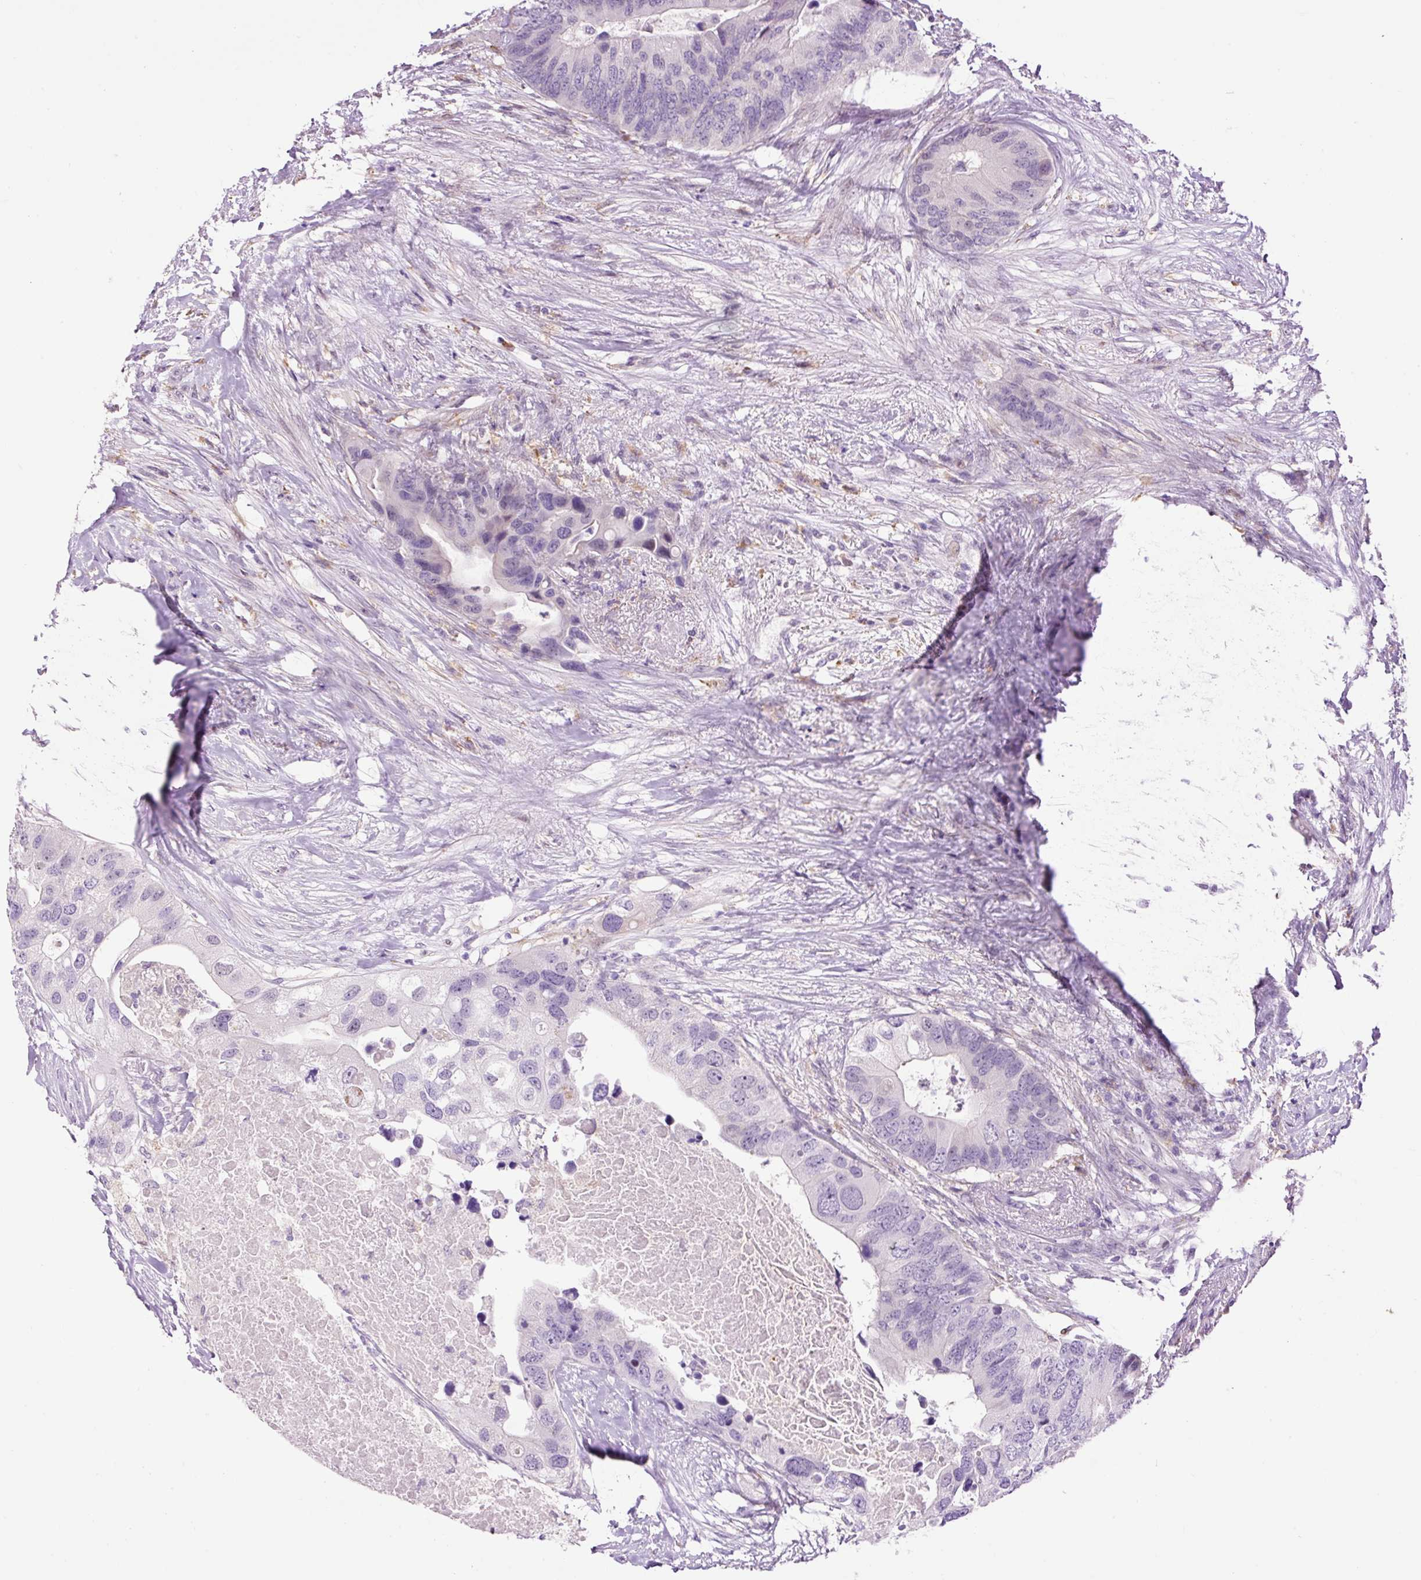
{"staining": {"intensity": "negative", "quantity": "none", "location": "none"}, "tissue": "colorectal cancer", "cell_type": "Tumor cells", "image_type": "cancer", "snomed": [{"axis": "morphology", "description": "Adenocarcinoma, NOS"}, {"axis": "topography", "description": "Colon"}], "caption": "High power microscopy micrograph of an IHC histopathology image of adenocarcinoma (colorectal), revealing no significant expression in tumor cells.", "gene": "LY86", "patient": {"sex": "male", "age": 71}}